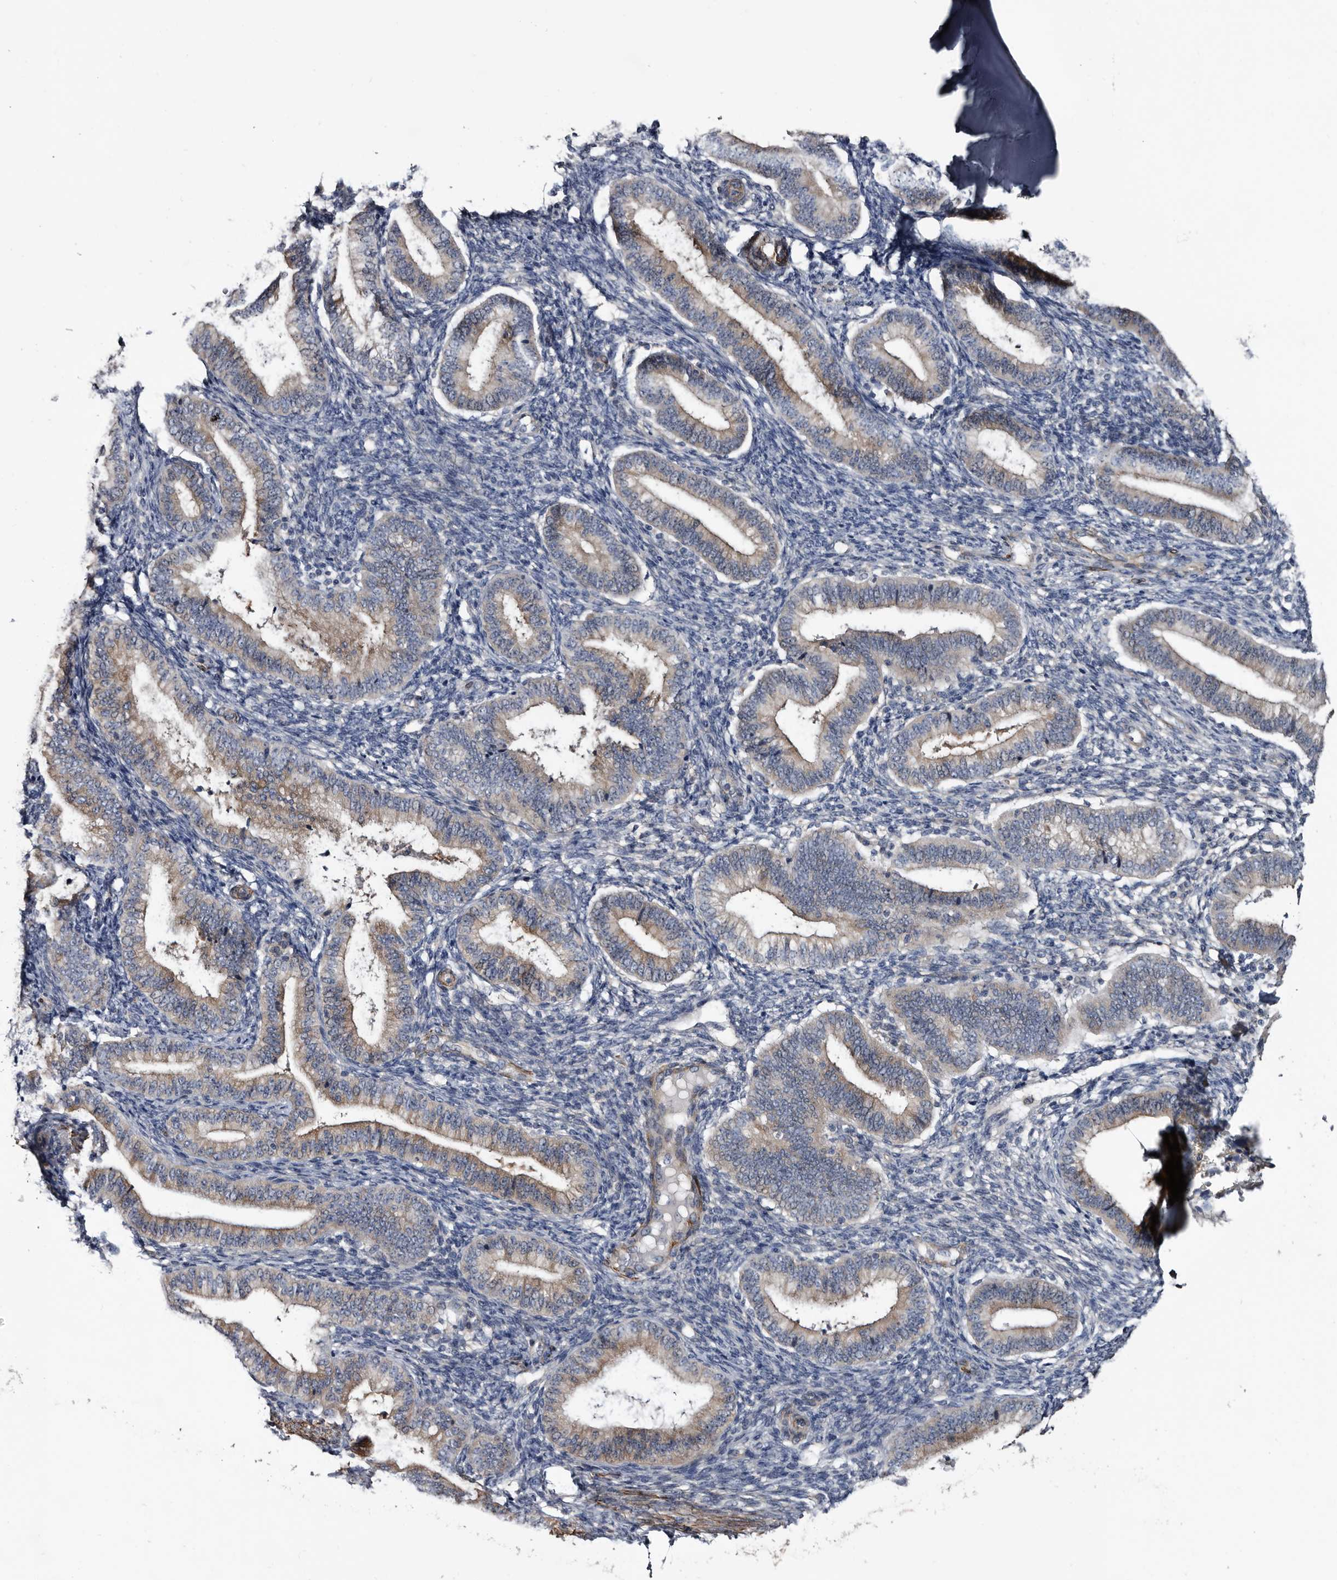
{"staining": {"intensity": "negative", "quantity": "none", "location": "none"}, "tissue": "endometrium", "cell_type": "Cells in endometrial stroma", "image_type": "normal", "snomed": [{"axis": "morphology", "description": "Normal tissue, NOS"}, {"axis": "topography", "description": "Endometrium"}], "caption": "Immunohistochemistry (IHC) histopathology image of unremarkable endometrium: endometrium stained with DAB shows no significant protein positivity in cells in endometrial stroma. The staining is performed using DAB brown chromogen with nuclei counter-stained in using hematoxylin.", "gene": "IARS1", "patient": {"sex": "female", "age": 39}}